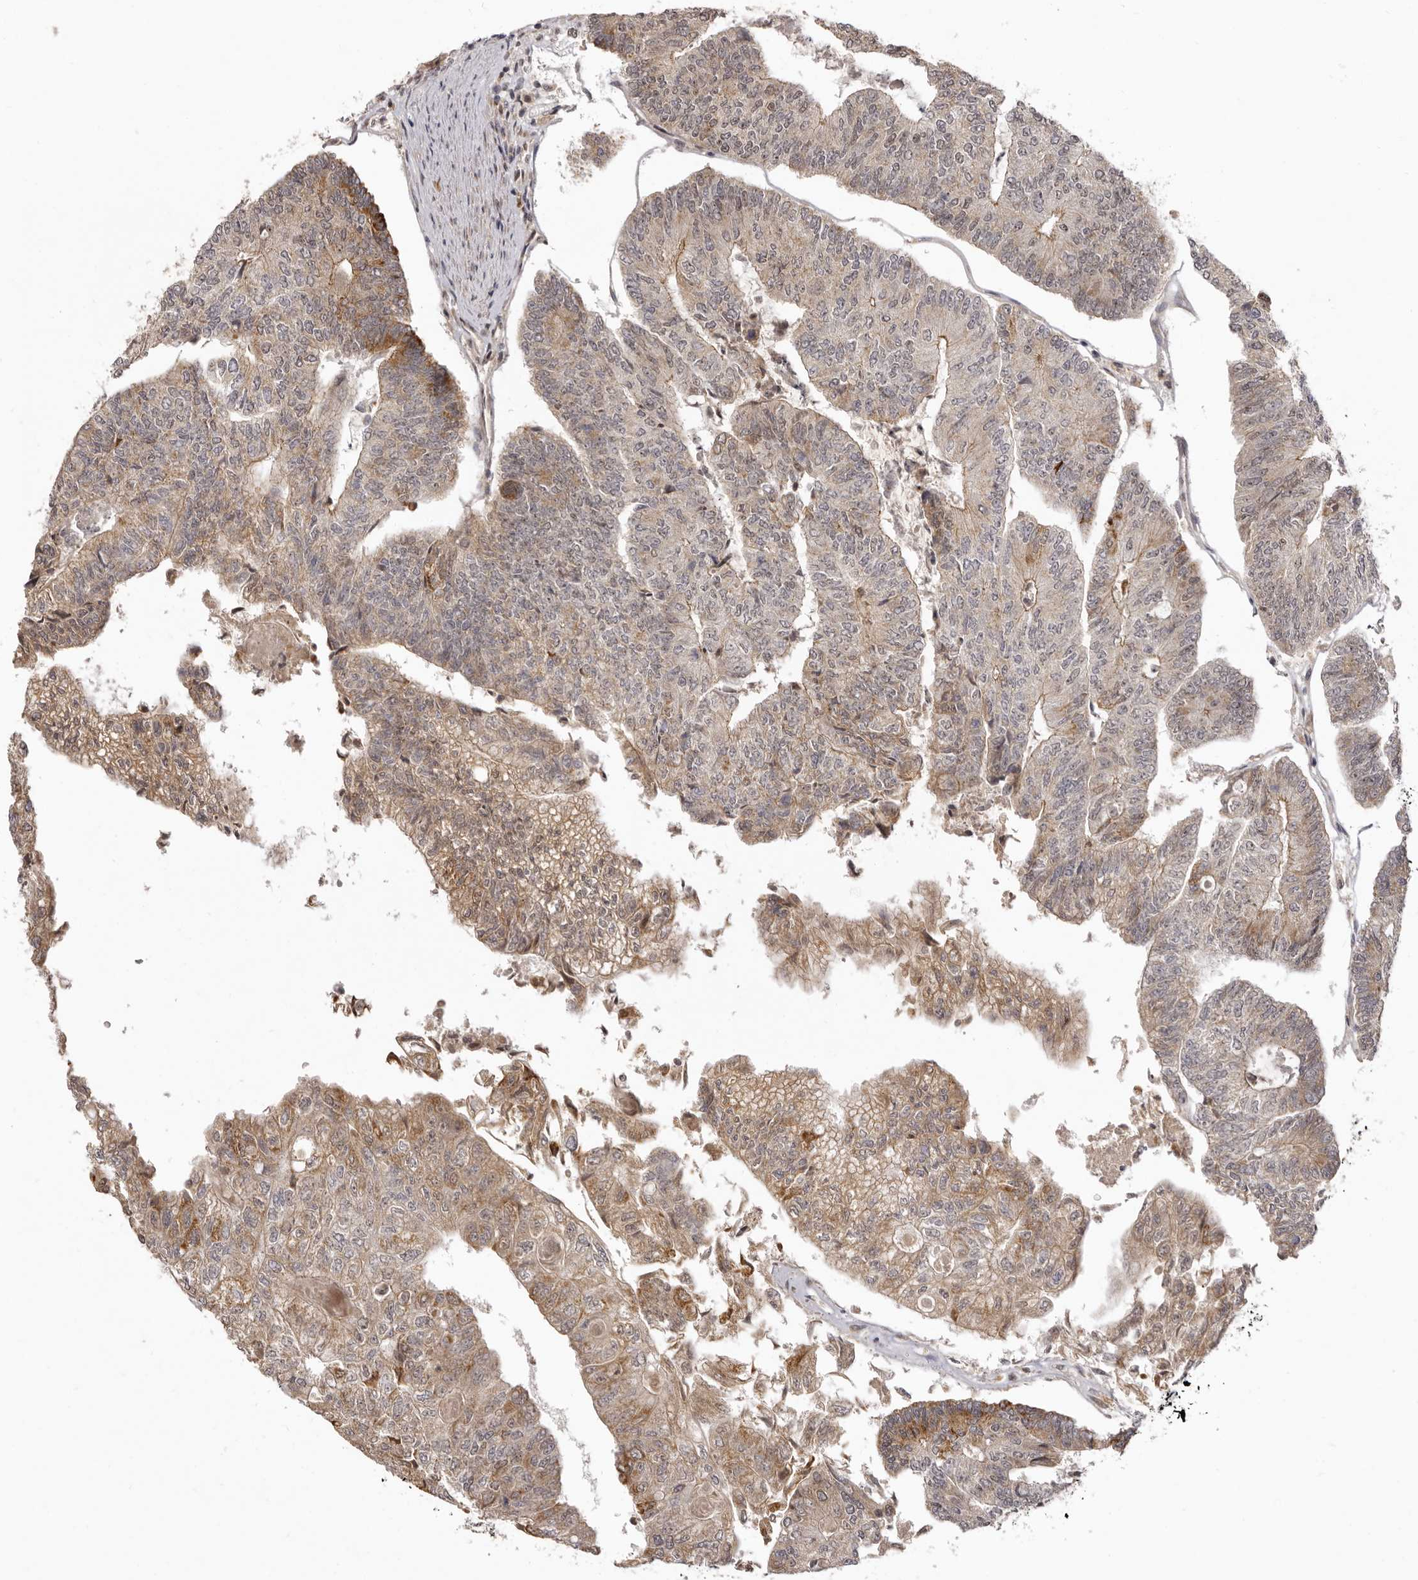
{"staining": {"intensity": "weak", "quantity": "25%-75%", "location": "cytoplasmic/membranous"}, "tissue": "colorectal cancer", "cell_type": "Tumor cells", "image_type": "cancer", "snomed": [{"axis": "morphology", "description": "Adenocarcinoma, NOS"}, {"axis": "topography", "description": "Colon"}], "caption": "Immunohistochemistry histopathology image of neoplastic tissue: colorectal cancer (adenocarcinoma) stained using immunohistochemistry (IHC) reveals low levels of weak protein expression localized specifically in the cytoplasmic/membranous of tumor cells, appearing as a cytoplasmic/membranous brown color.", "gene": "ZNF326", "patient": {"sex": "female", "age": 67}}